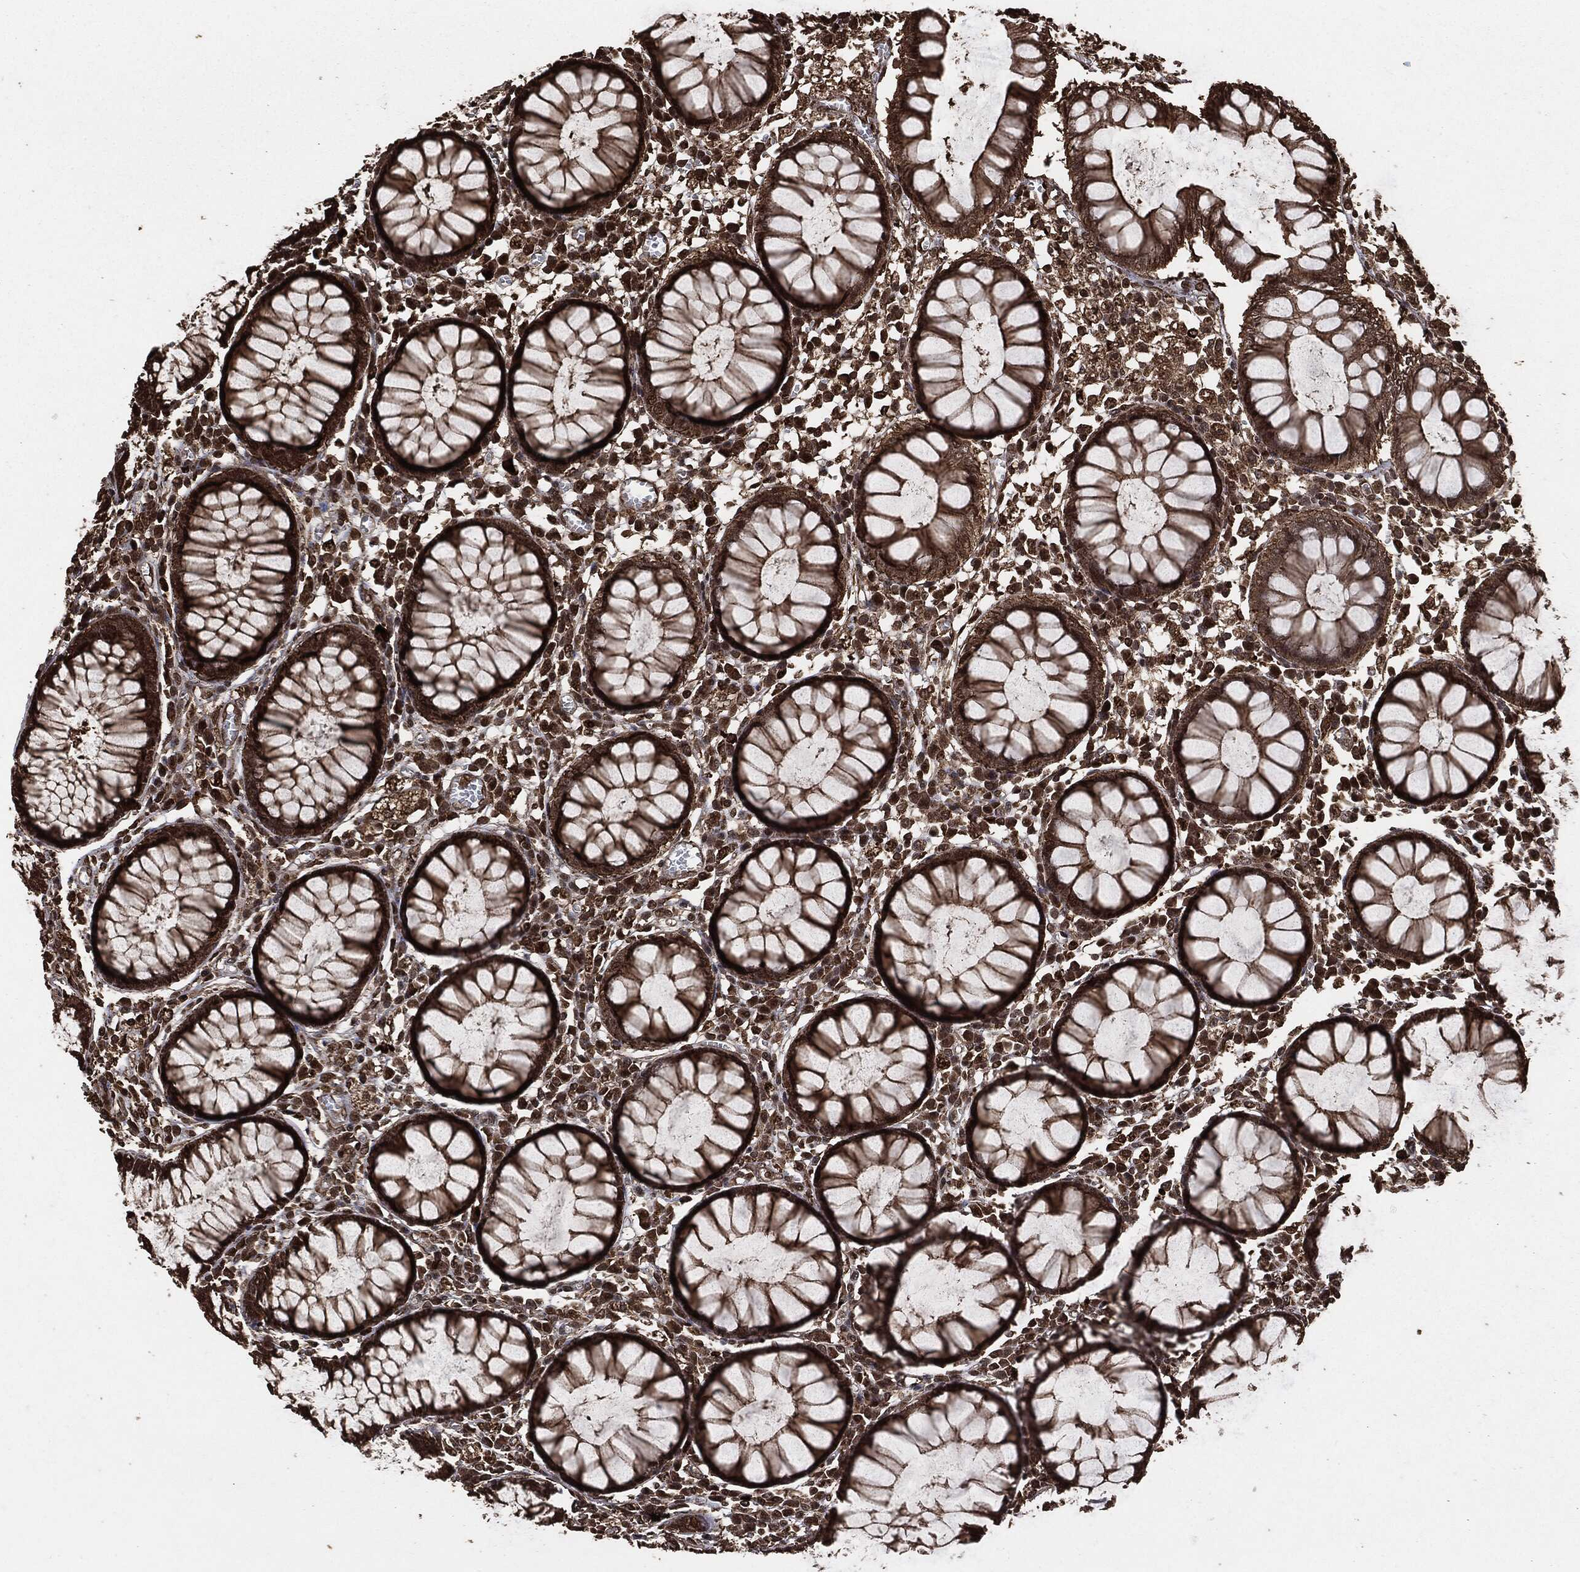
{"staining": {"intensity": "strong", "quantity": ">75%", "location": "nuclear"}, "tissue": "colon", "cell_type": "Endothelial cells", "image_type": "normal", "snomed": [{"axis": "morphology", "description": "Normal tissue, NOS"}, {"axis": "topography", "description": "Colon"}], "caption": "IHC of normal colon demonstrates high levels of strong nuclear expression in about >75% of endothelial cells.", "gene": "EGFR", "patient": {"sex": "male", "age": 65}}